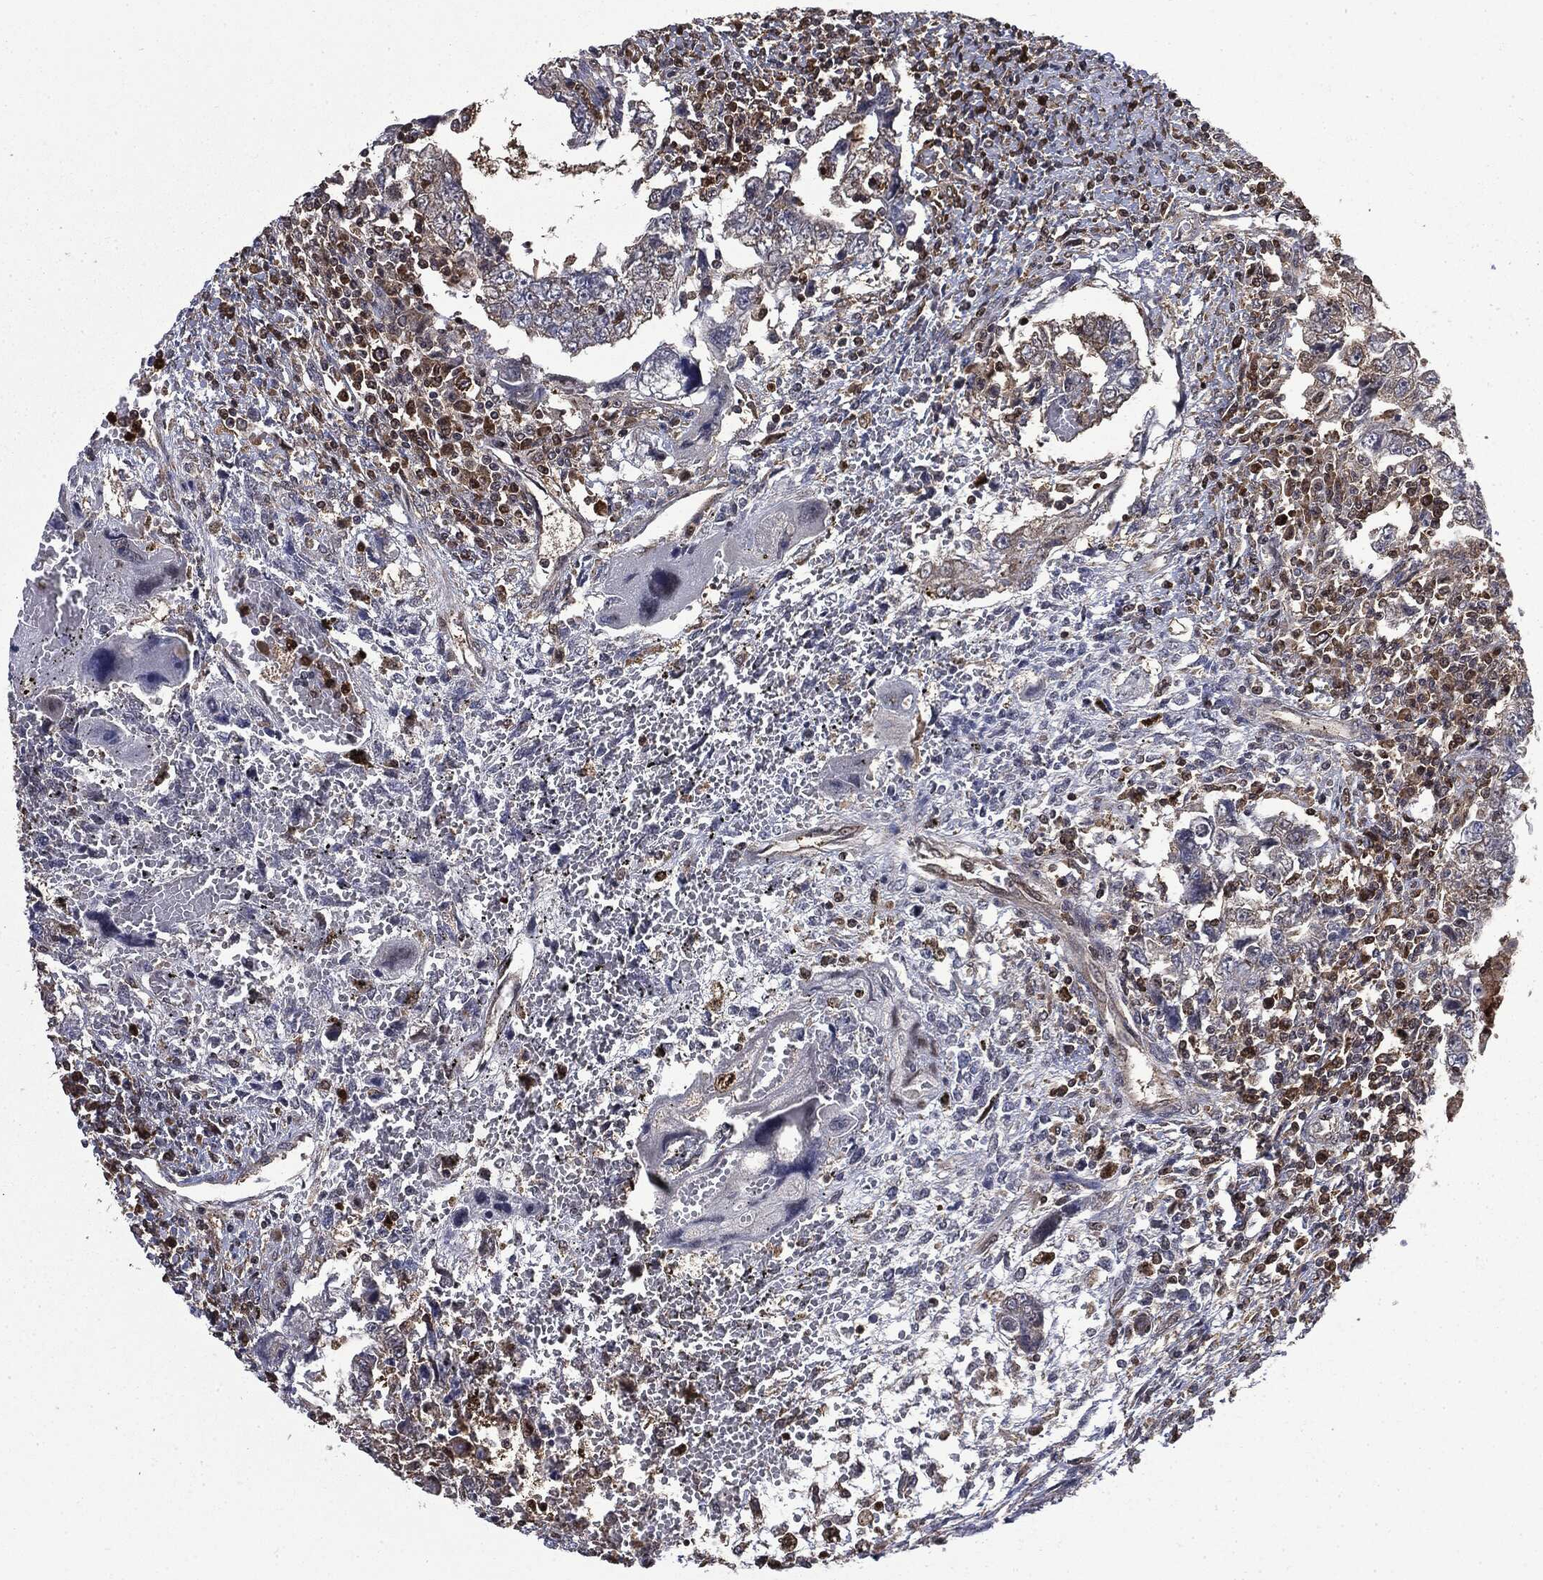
{"staining": {"intensity": "negative", "quantity": "none", "location": "none"}, "tissue": "testis cancer", "cell_type": "Tumor cells", "image_type": "cancer", "snomed": [{"axis": "morphology", "description": "Carcinoma, Embryonal, NOS"}, {"axis": "topography", "description": "Testis"}], "caption": "Testis embryonal carcinoma stained for a protein using immunohistochemistry (IHC) reveals no staining tumor cells.", "gene": "GPI", "patient": {"sex": "male", "age": 26}}